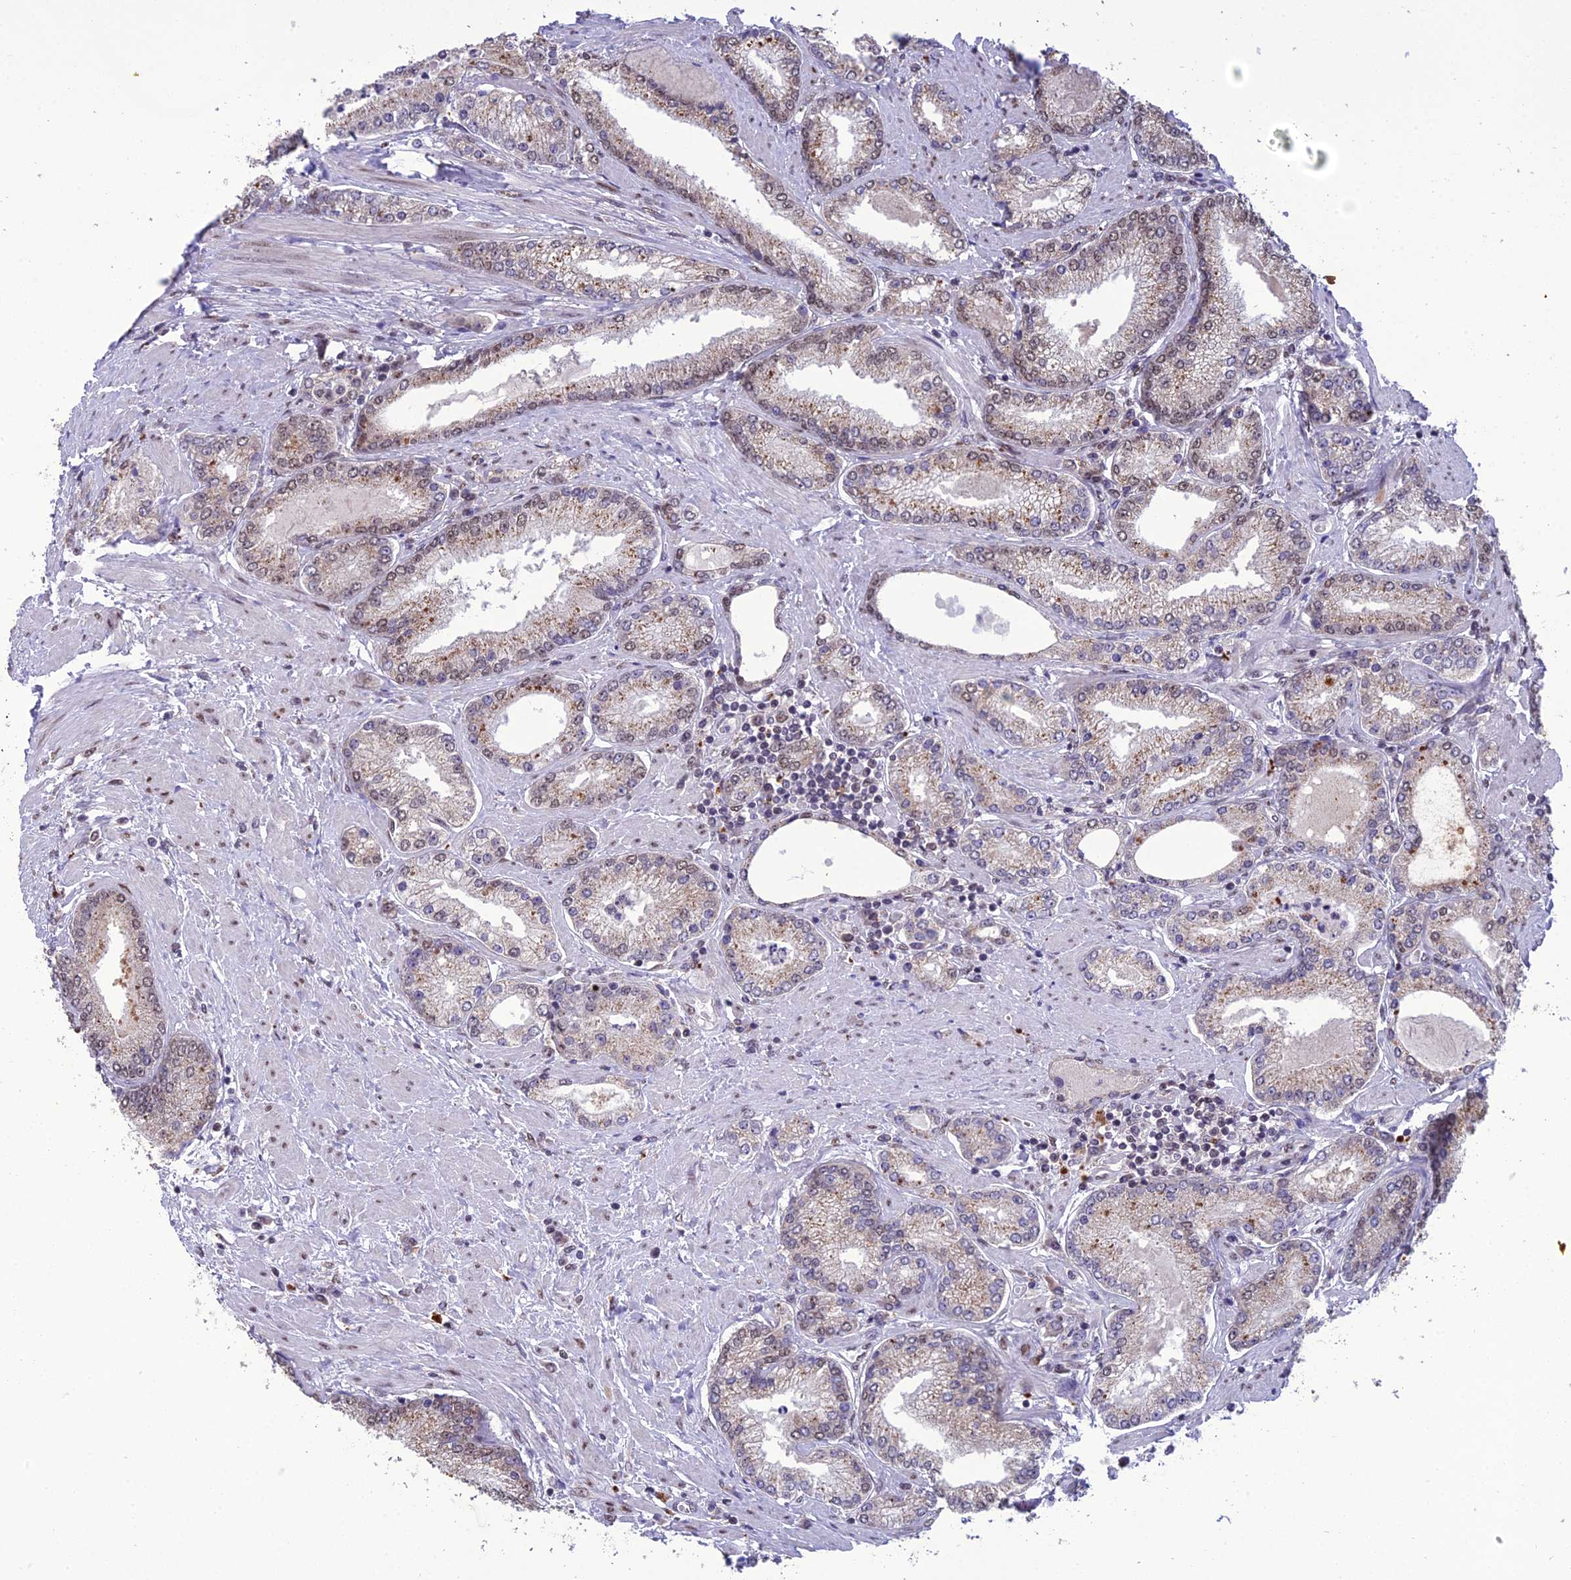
{"staining": {"intensity": "weak", "quantity": "25%-75%", "location": "cytoplasmic/membranous"}, "tissue": "prostate cancer", "cell_type": "Tumor cells", "image_type": "cancer", "snomed": [{"axis": "morphology", "description": "Adenocarcinoma, High grade"}, {"axis": "topography", "description": "Prostate"}], "caption": "Prostate cancer (adenocarcinoma (high-grade)) was stained to show a protein in brown. There is low levels of weak cytoplasmic/membranous expression in about 25%-75% of tumor cells.", "gene": "RANBP3", "patient": {"sex": "male", "age": 66}}